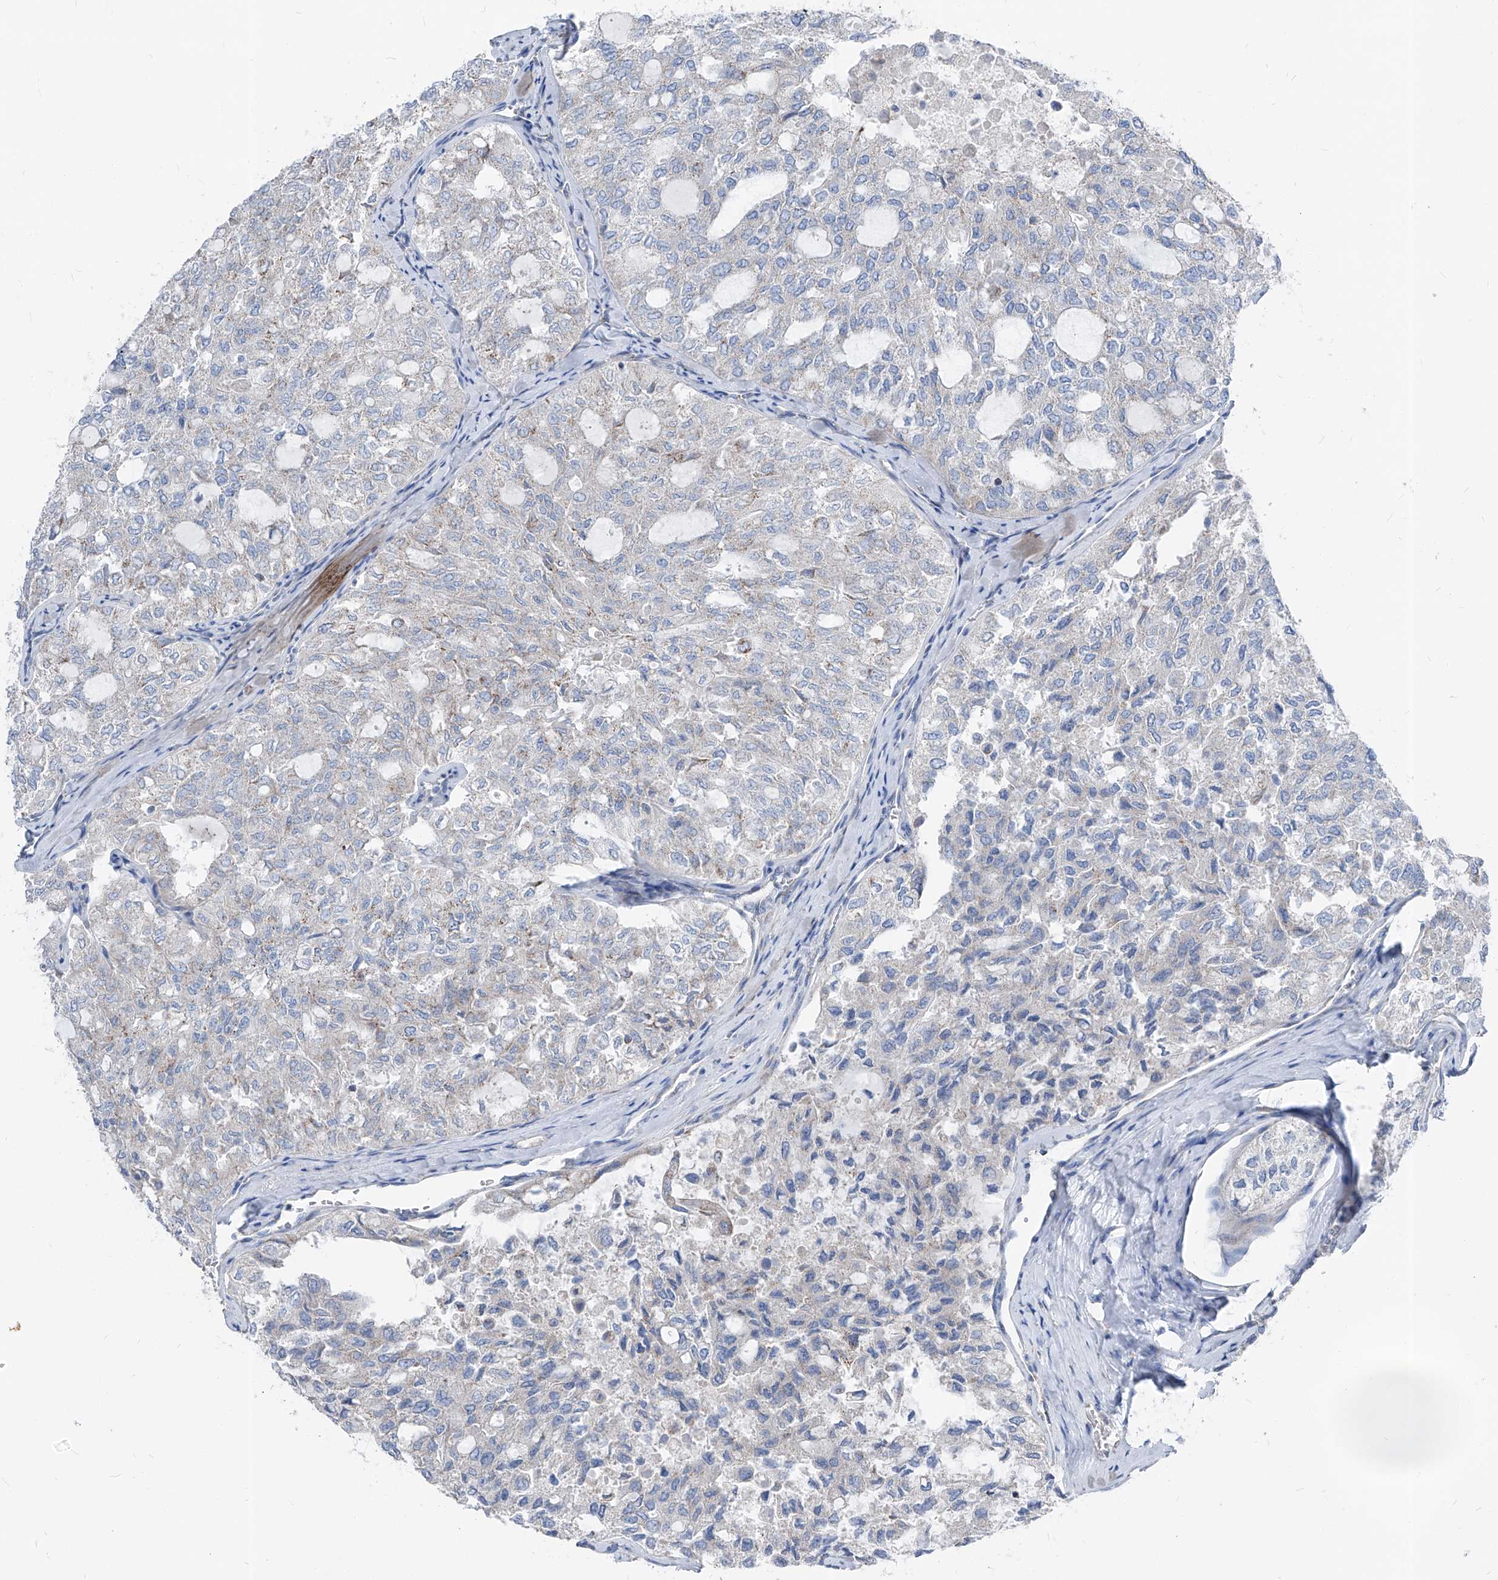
{"staining": {"intensity": "negative", "quantity": "none", "location": "none"}, "tissue": "thyroid cancer", "cell_type": "Tumor cells", "image_type": "cancer", "snomed": [{"axis": "morphology", "description": "Follicular adenoma carcinoma, NOS"}, {"axis": "topography", "description": "Thyroid gland"}], "caption": "Tumor cells are negative for protein expression in human follicular adenoma carcinoma (thyroid). The staining is performed using DAB (3,3'-diaminobenzidine) brown chromogen with nuclei counter-stained in using hematoxylin.", "gene": "AGPS", "patient": {"sex": "male", "age": 75}}